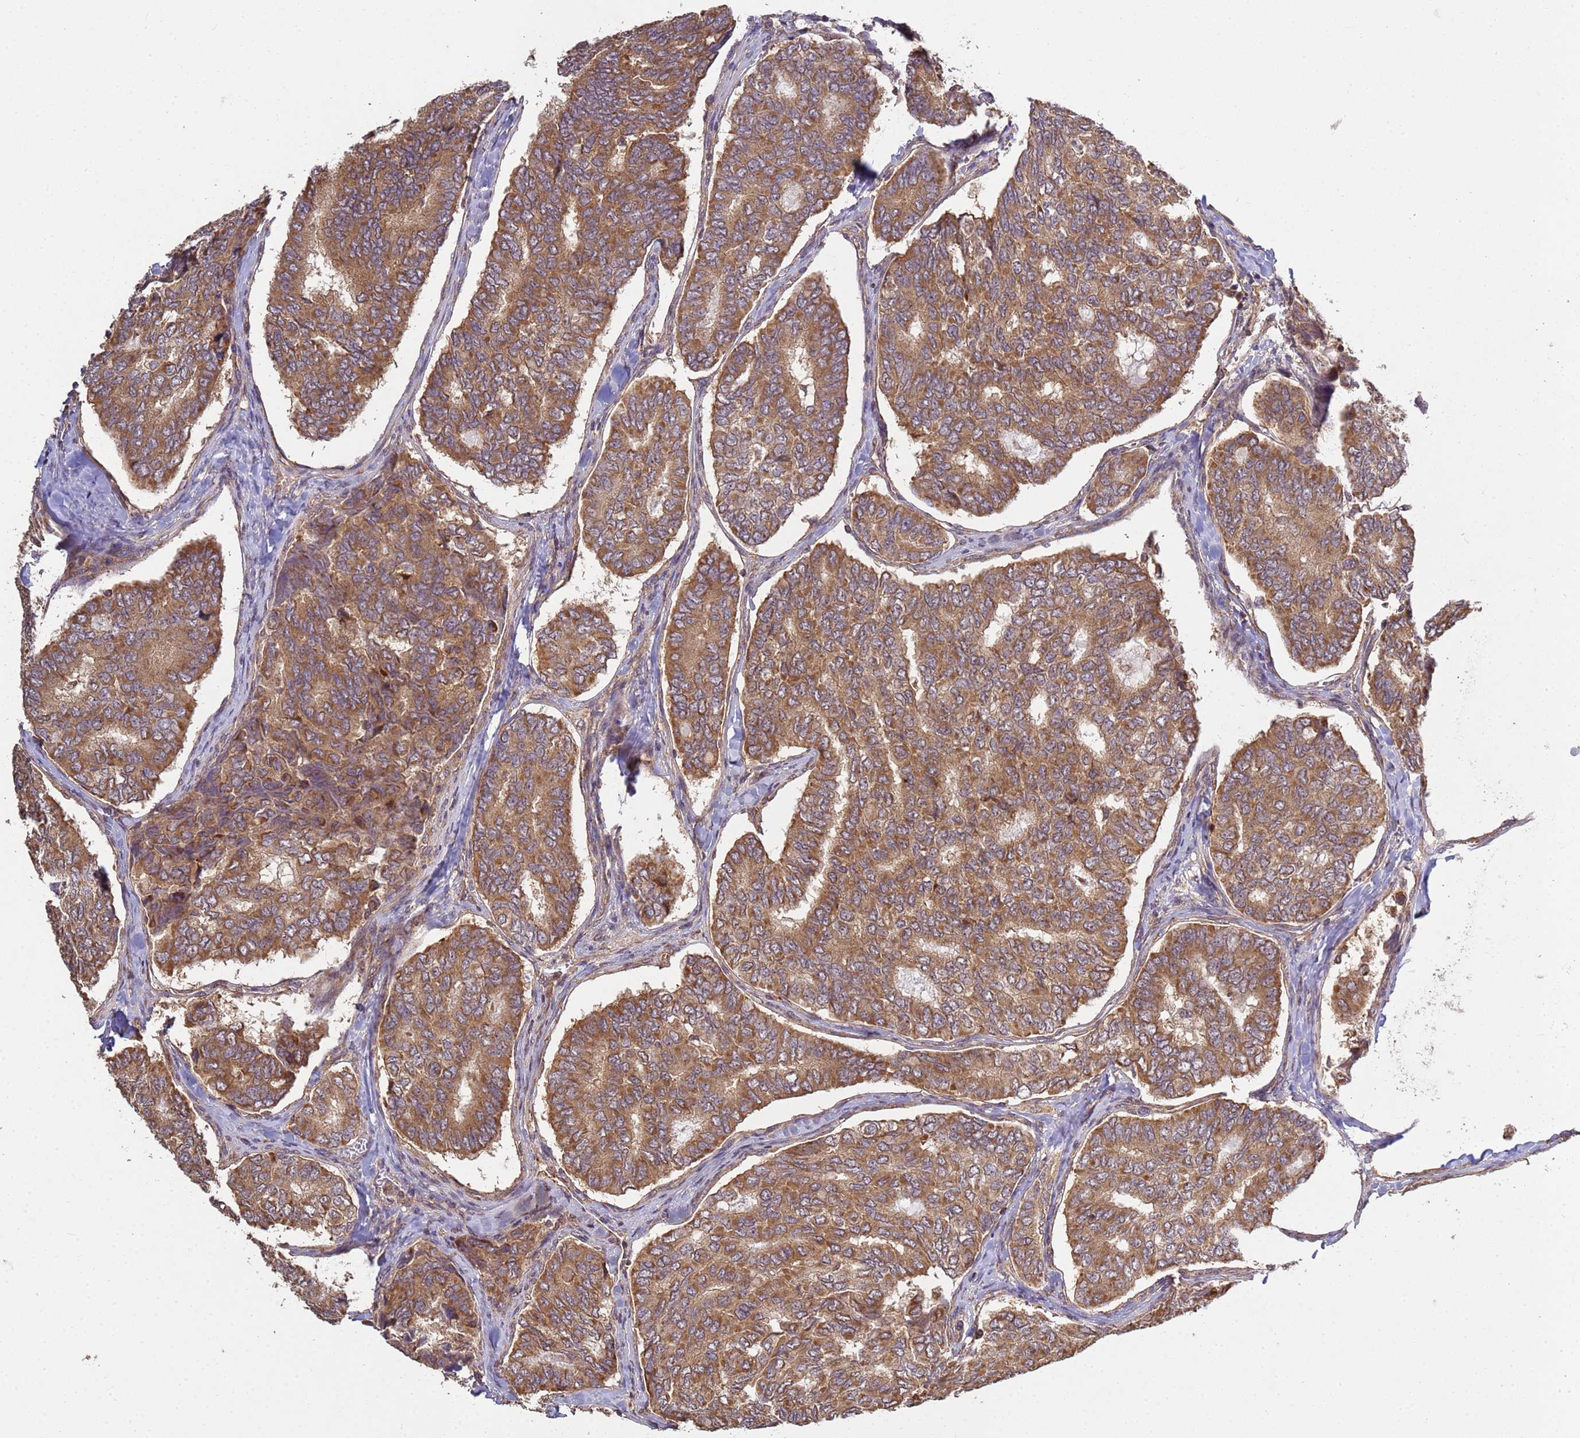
{"staining": {"intensity": "moderate", "quantity": ">75%", "location": "cytoplasmic/membranous"}, "tissue": "thyroid cancer", "cell_type": "Tumor cells", "image_type": "cancer", "snomed": [{"axis": "morphology", "description": "Papillary adenocarcinoma, NOS"}, {"axis": "topography", "description": "Thyroid gland"}], "caption": "A medium amount of moderate cytoplasmic/membranous positivity is appreciated in about >75% of tumor cells in thyroid cancer (papillary adenocarcinoma) tissue. (IHC, brightfield microscopy, high magnification).", "gene": "P2RX7", "patient": {"sex": "female", "age": 35}}